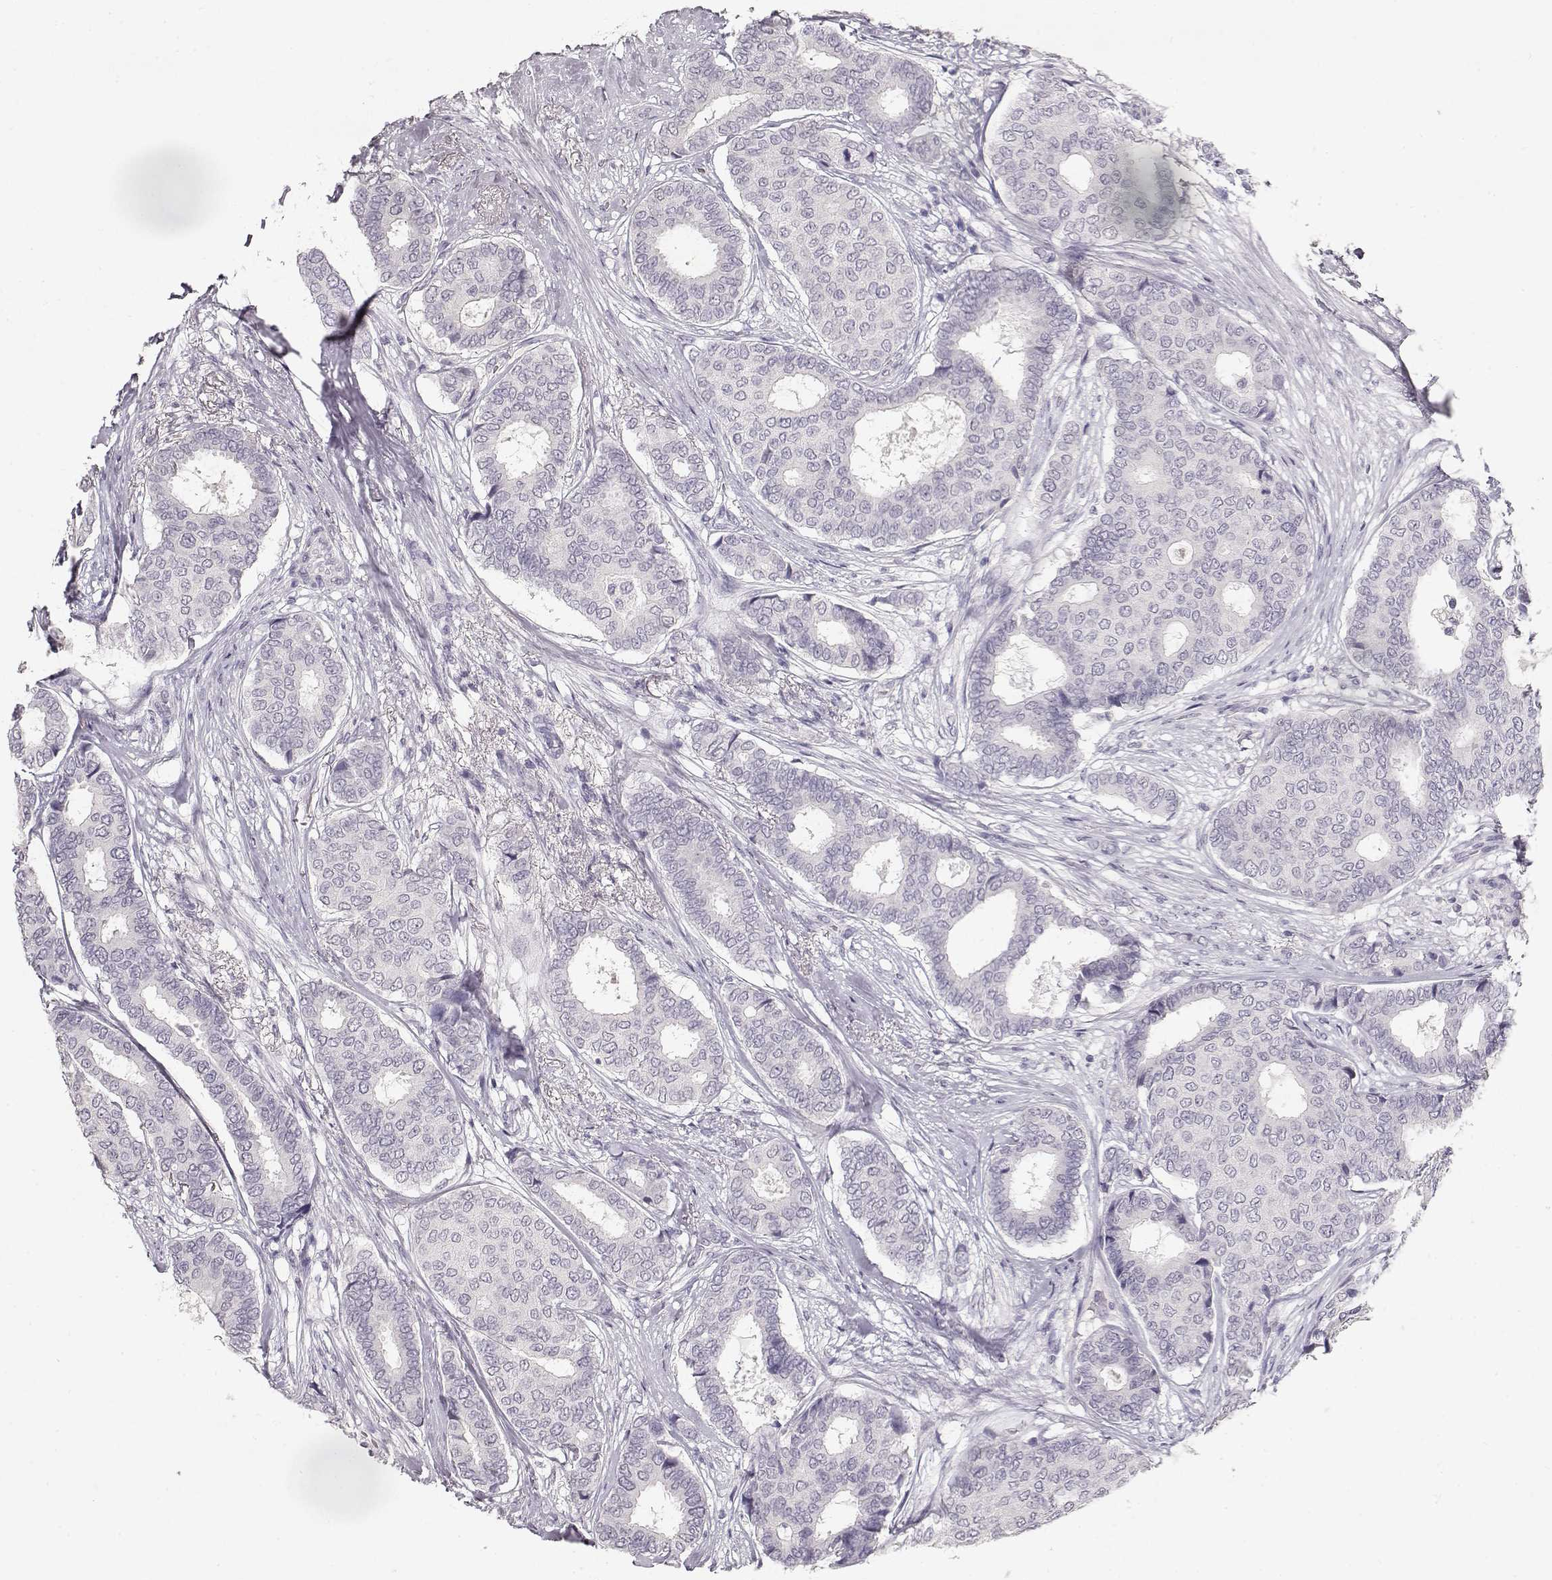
{"staining": {"intensity": "negative", "quantity": "none", "location": "none"}, "tissue": "breast cancer", "cell_type": "Tumor cells", "image_type": "cancer", "snomed": [{"axis": "morphology", "description": "Duct carcinoma"}, {"axis": "topography", "description": "Breast"}], "caption": "Immunohistochemistry (IHC) of human breast cancer (infiltrating ductal carcinoma) displays no expression in tumor cells.", "gene": "TPH2", "patient": {"sex": "female", "age": 75}}